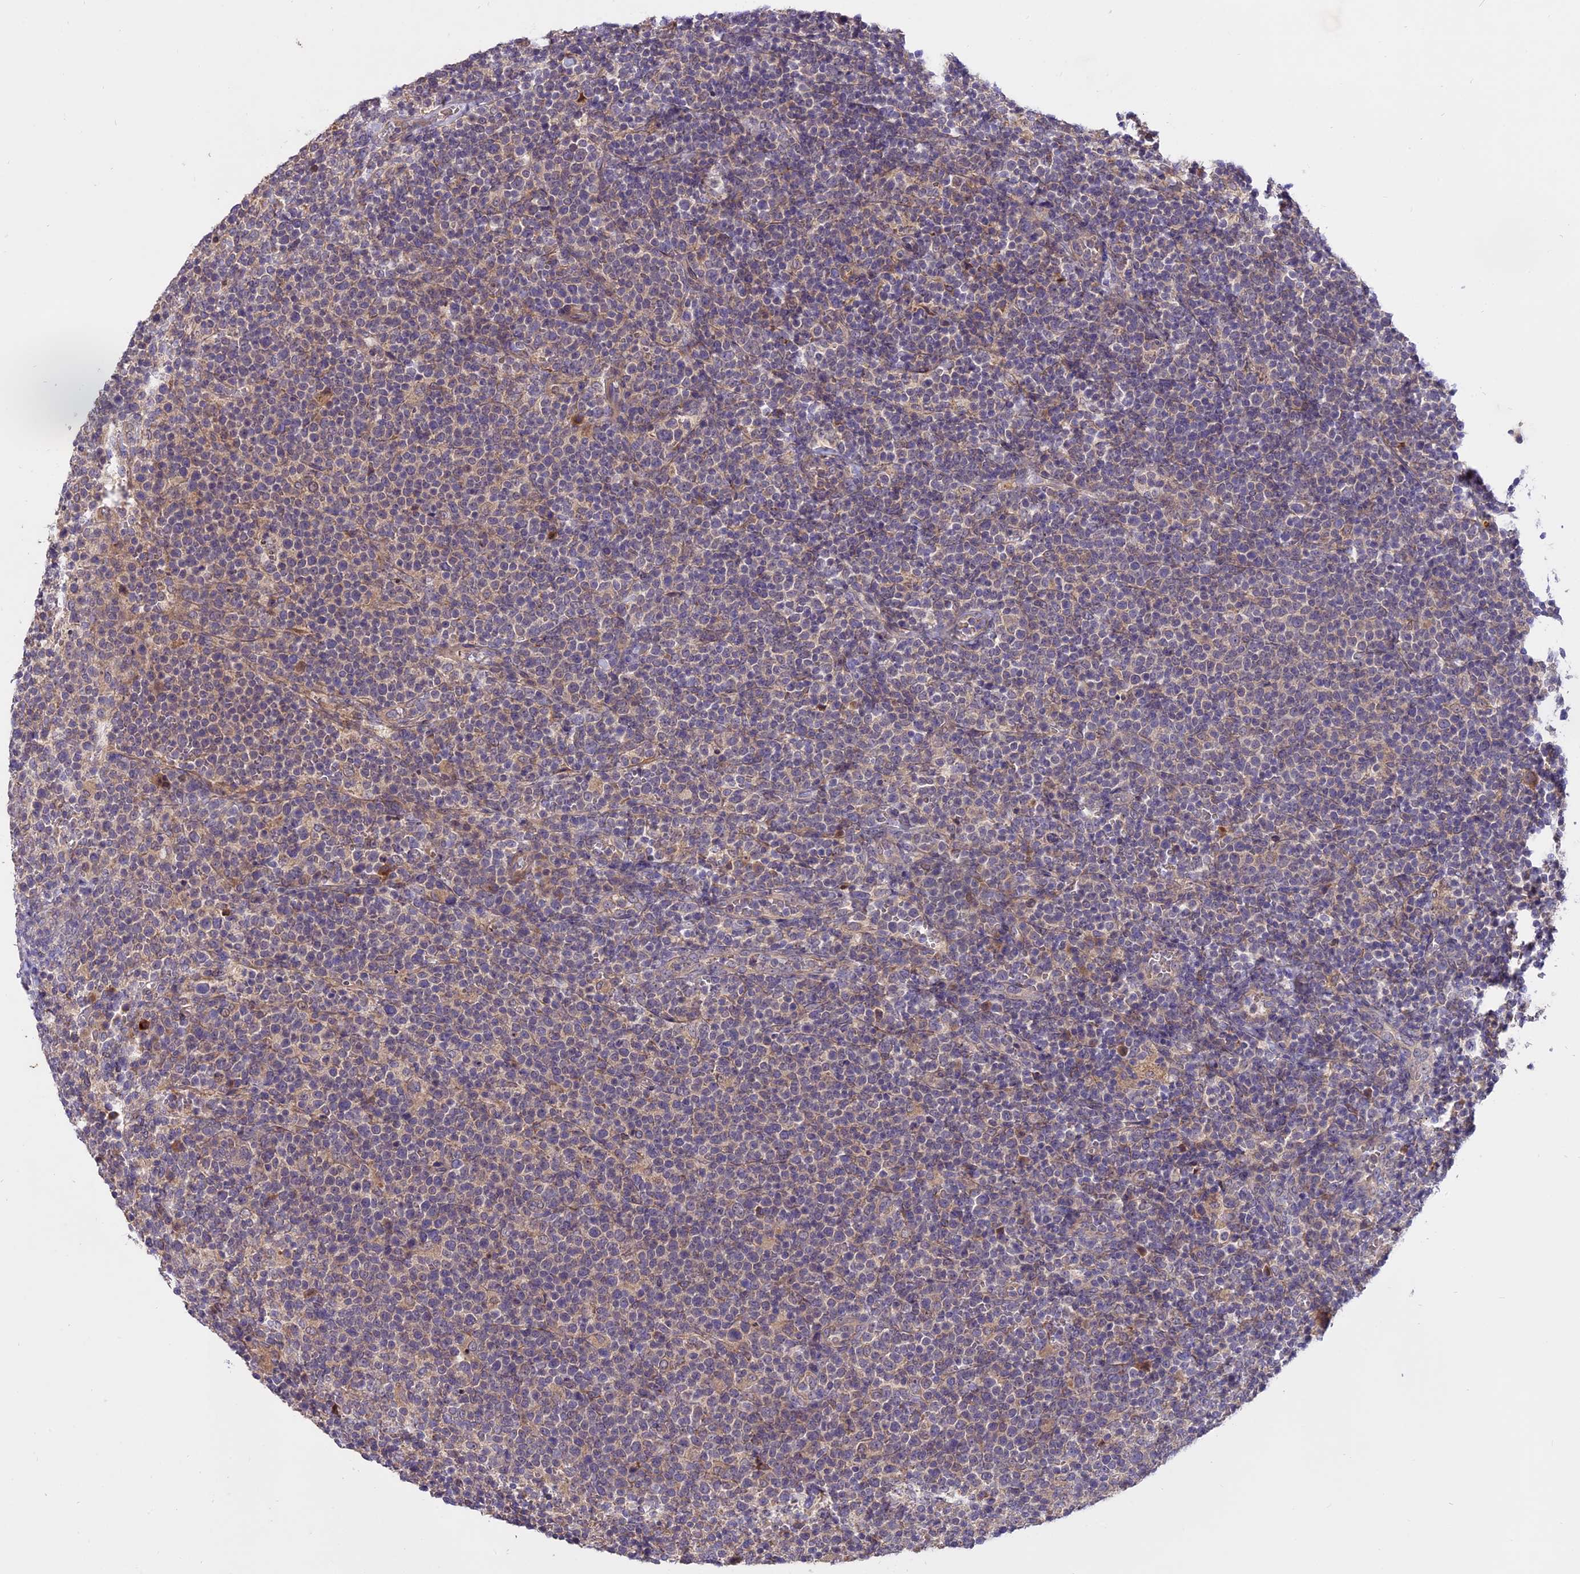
{"staining": {"intensity": "weak", "quantity": "<25%", "location": "cytoplasmic/membranous"}, "tissue": "lymphoma", "cell_type": "Tumor cells", "image_type": "cancer", "snomed": [{"axis": "morphology", "description": "Malignant lymphoma, non-Hodgkin's type, High grade"}, {"axis": "topography", "description": "Lymph node"}], "caption": "This is an immunohistochemistry photomicrograph of human high-grade malignant lymphoma, non-Hodgkin's type. There is no staining in tumor cells.", "gene": "MEMO1", "patient": {"sex": "male", "age": 61}}